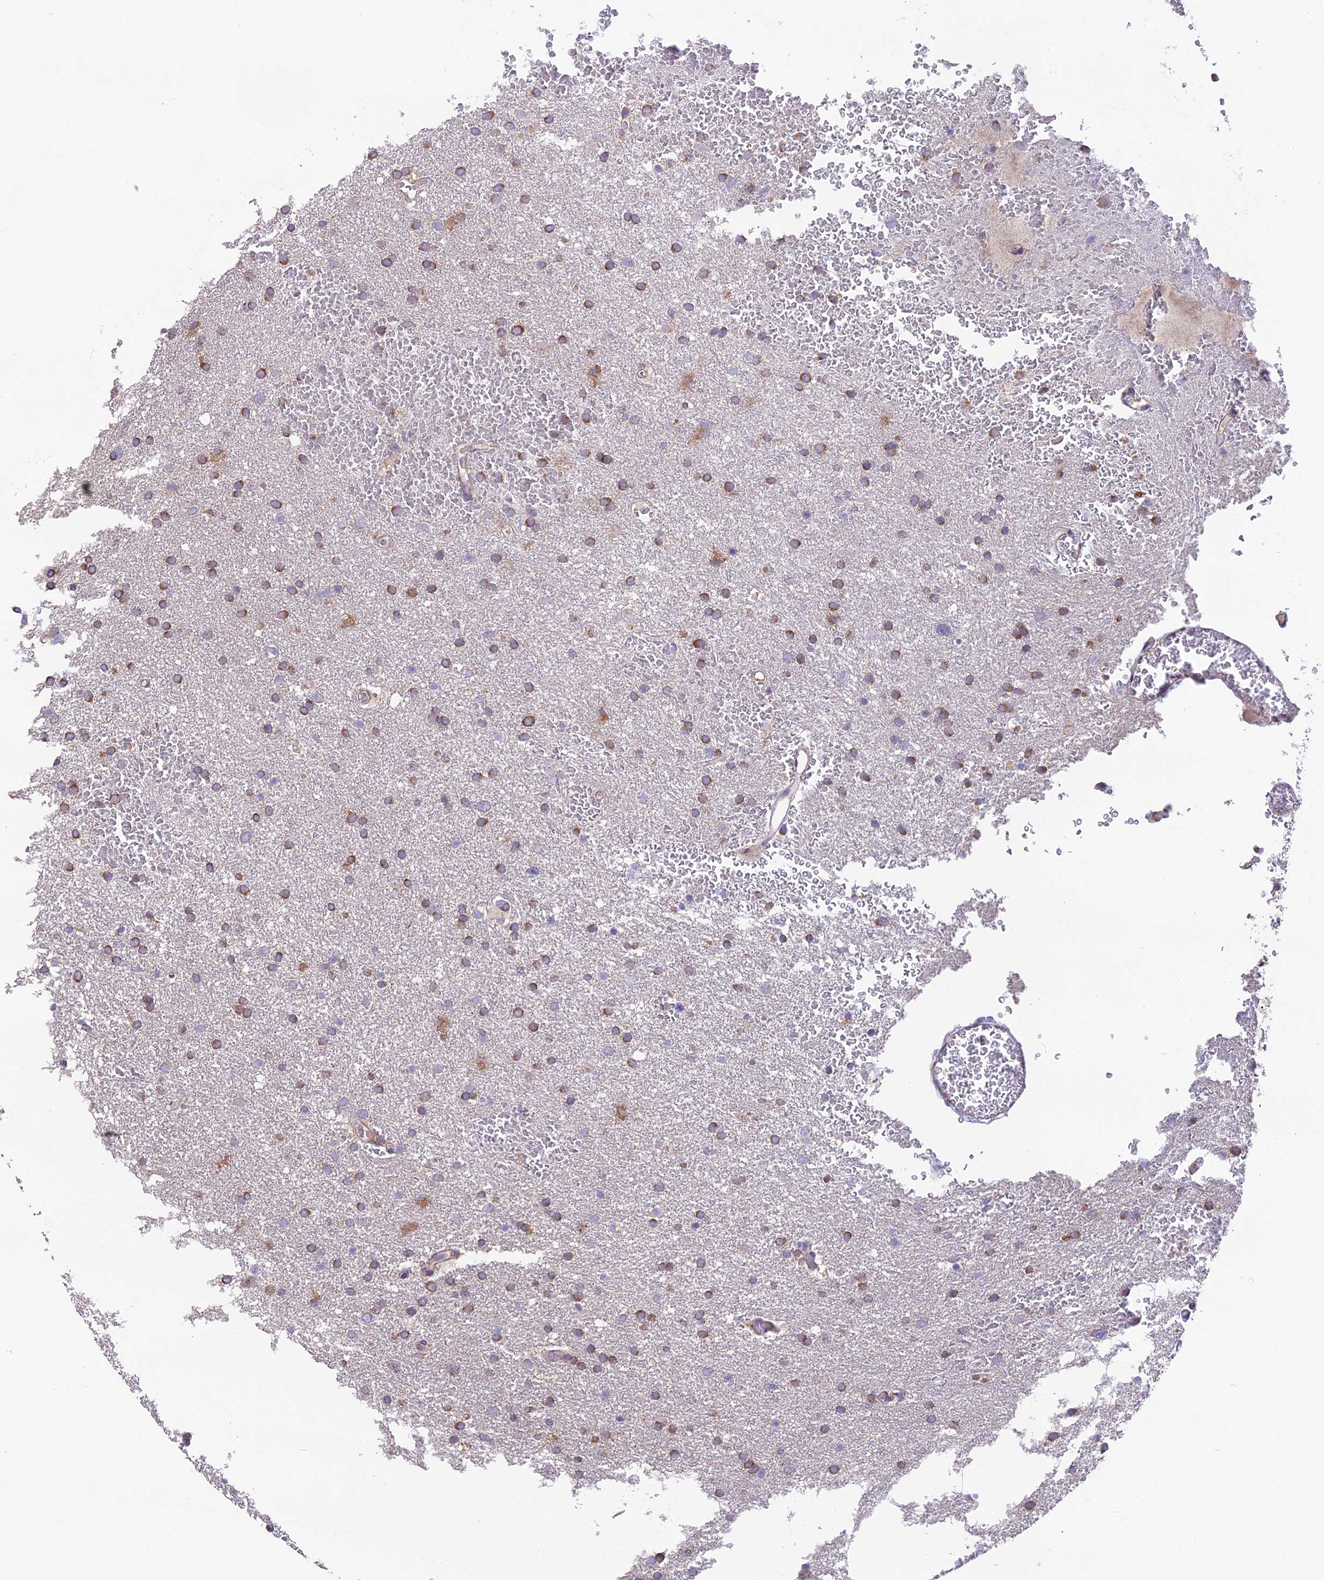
{"staining": {"intensity": "moderate", "quantity": ">75%", "location": "cytoplasmic/membranous"}, "tissue": "glioma", "cell_type": "Tumor cells", "image_type": "cancer", "snomed": [{"axis": "morphology", "description": "Glioma, malignant, High grade"}, {"axis": "topography", "description": "Cerebral cortex"}], "caption": "DAB immunohistochemical staining of human glioma exhibits moderate cytoplasmic/membranous protein staining in approximately >75% of tumor cells.", "gene": "BLOC1S4", "patient": {"sex": "female", "age": 36}}